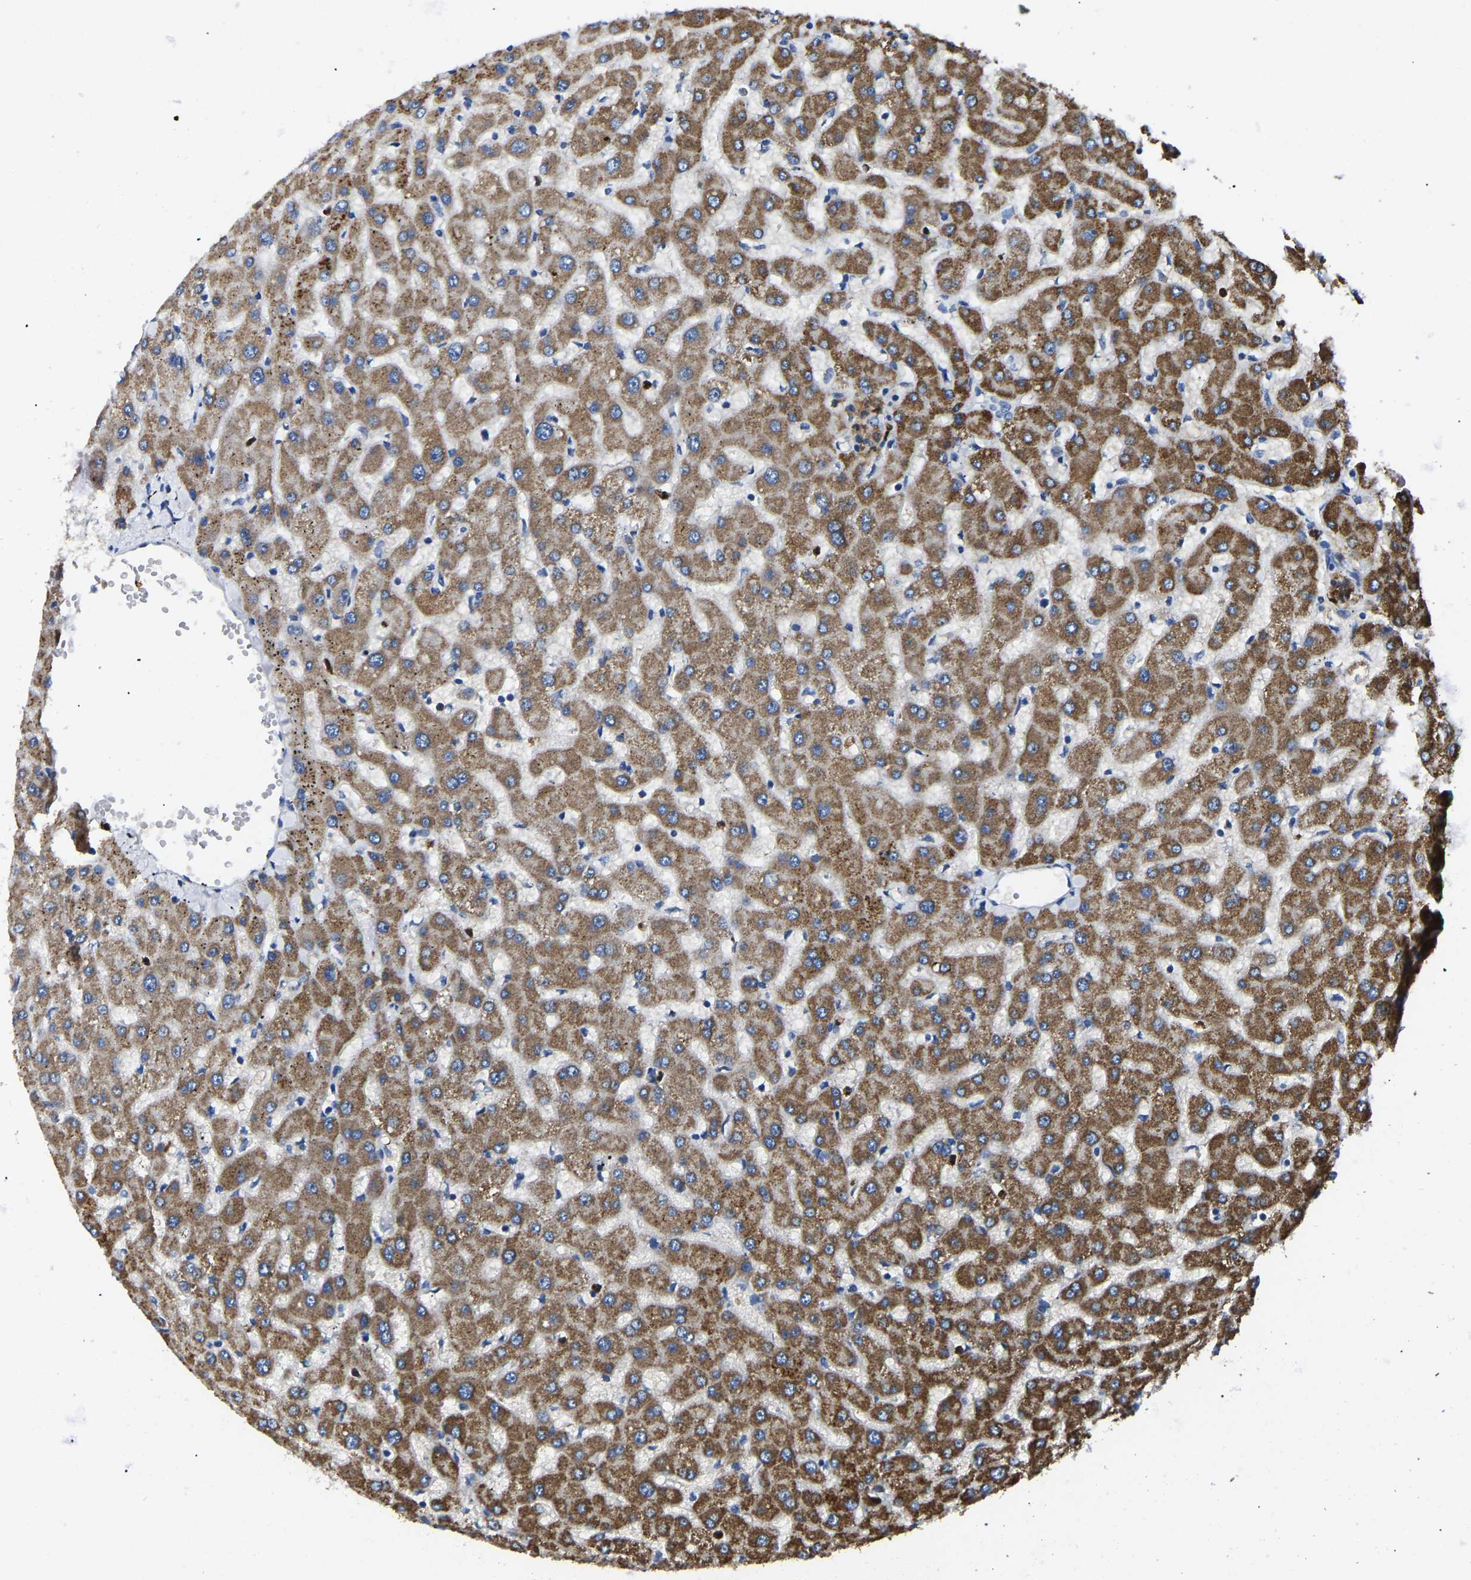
{"staining": {"intensity": "negative", "quantity": "none", "location": "none"}, "tissue": "liver", "cell_type": "Cholangiocytes", "image_type": "normal", "snomed": [{"axis": "morphology", "description": "Normal tissue, NOS"}, {"axis": "topography", "description": "Liver"}], "caption": "Histopathology image shows no protein expression in cholangiocytes of normal liver. (Stains: DAB (3,3'-diaminobenzidine) immunohistochemistry (IHC) with hematoxylin counter stain, Microscopy: brightfield microscopy at high magnification).", "gene": "TOR1B", "patient": {"sex": "female", "age": 63}}